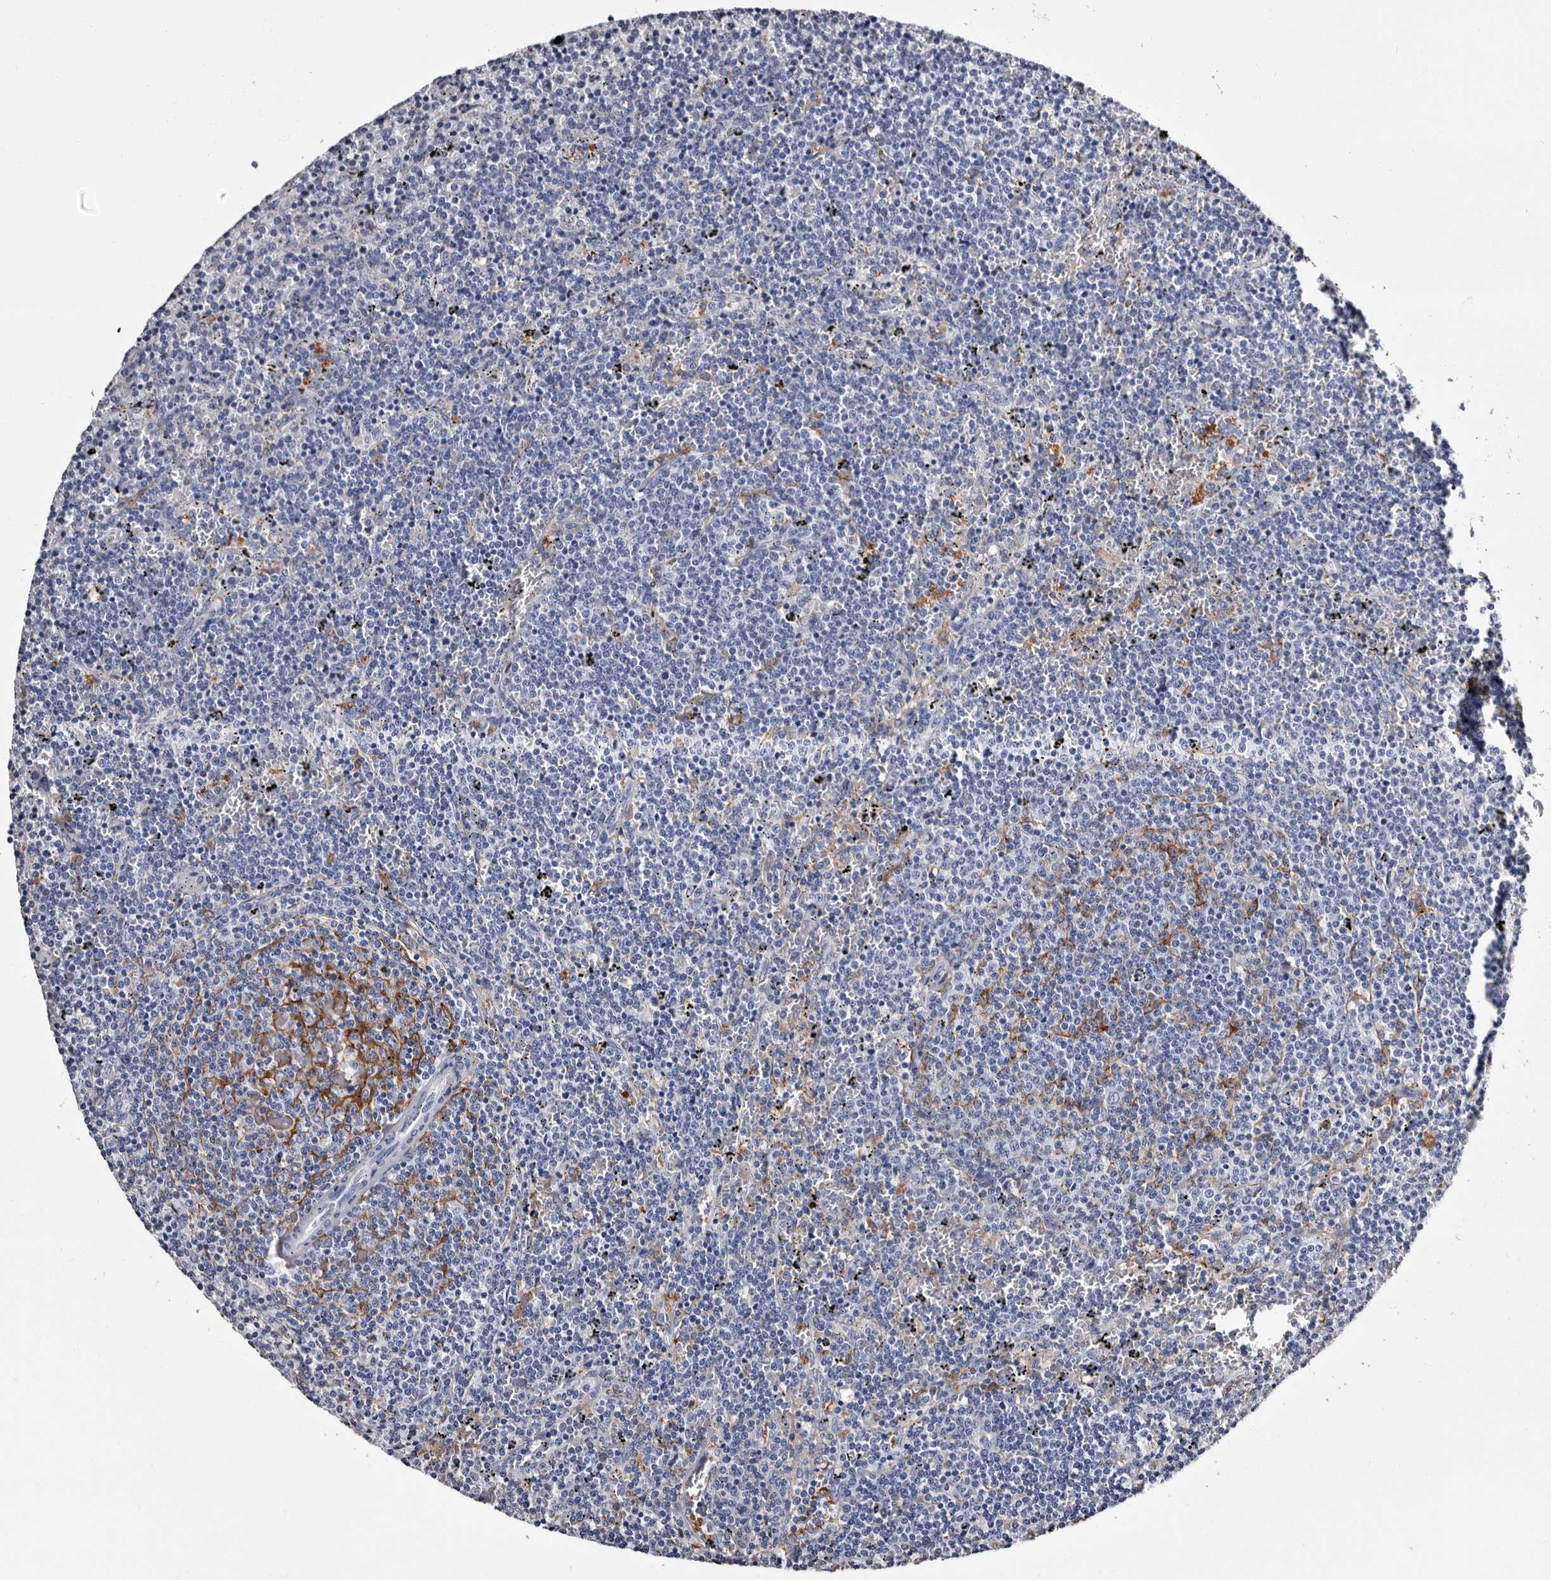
{"staining": {"intensity": "negative", "quantity": "none", "location": "none"}, "tissue": "lymphoma", "cell_type": "Tumor cells", "image_type": "cancer", "snomed": [{"axis": "morphology", "description": "Malignant lymphoma, non-Hodgkin's type, Low grade"}, {"axis": "topography", "description": "Spleen"}], "caption": "Immunohistochemistry of lymphoma demonstrates no staining in tumor cells.", "gene": "EPB41L3", "patient": {"sex": "female", "age": 50}}